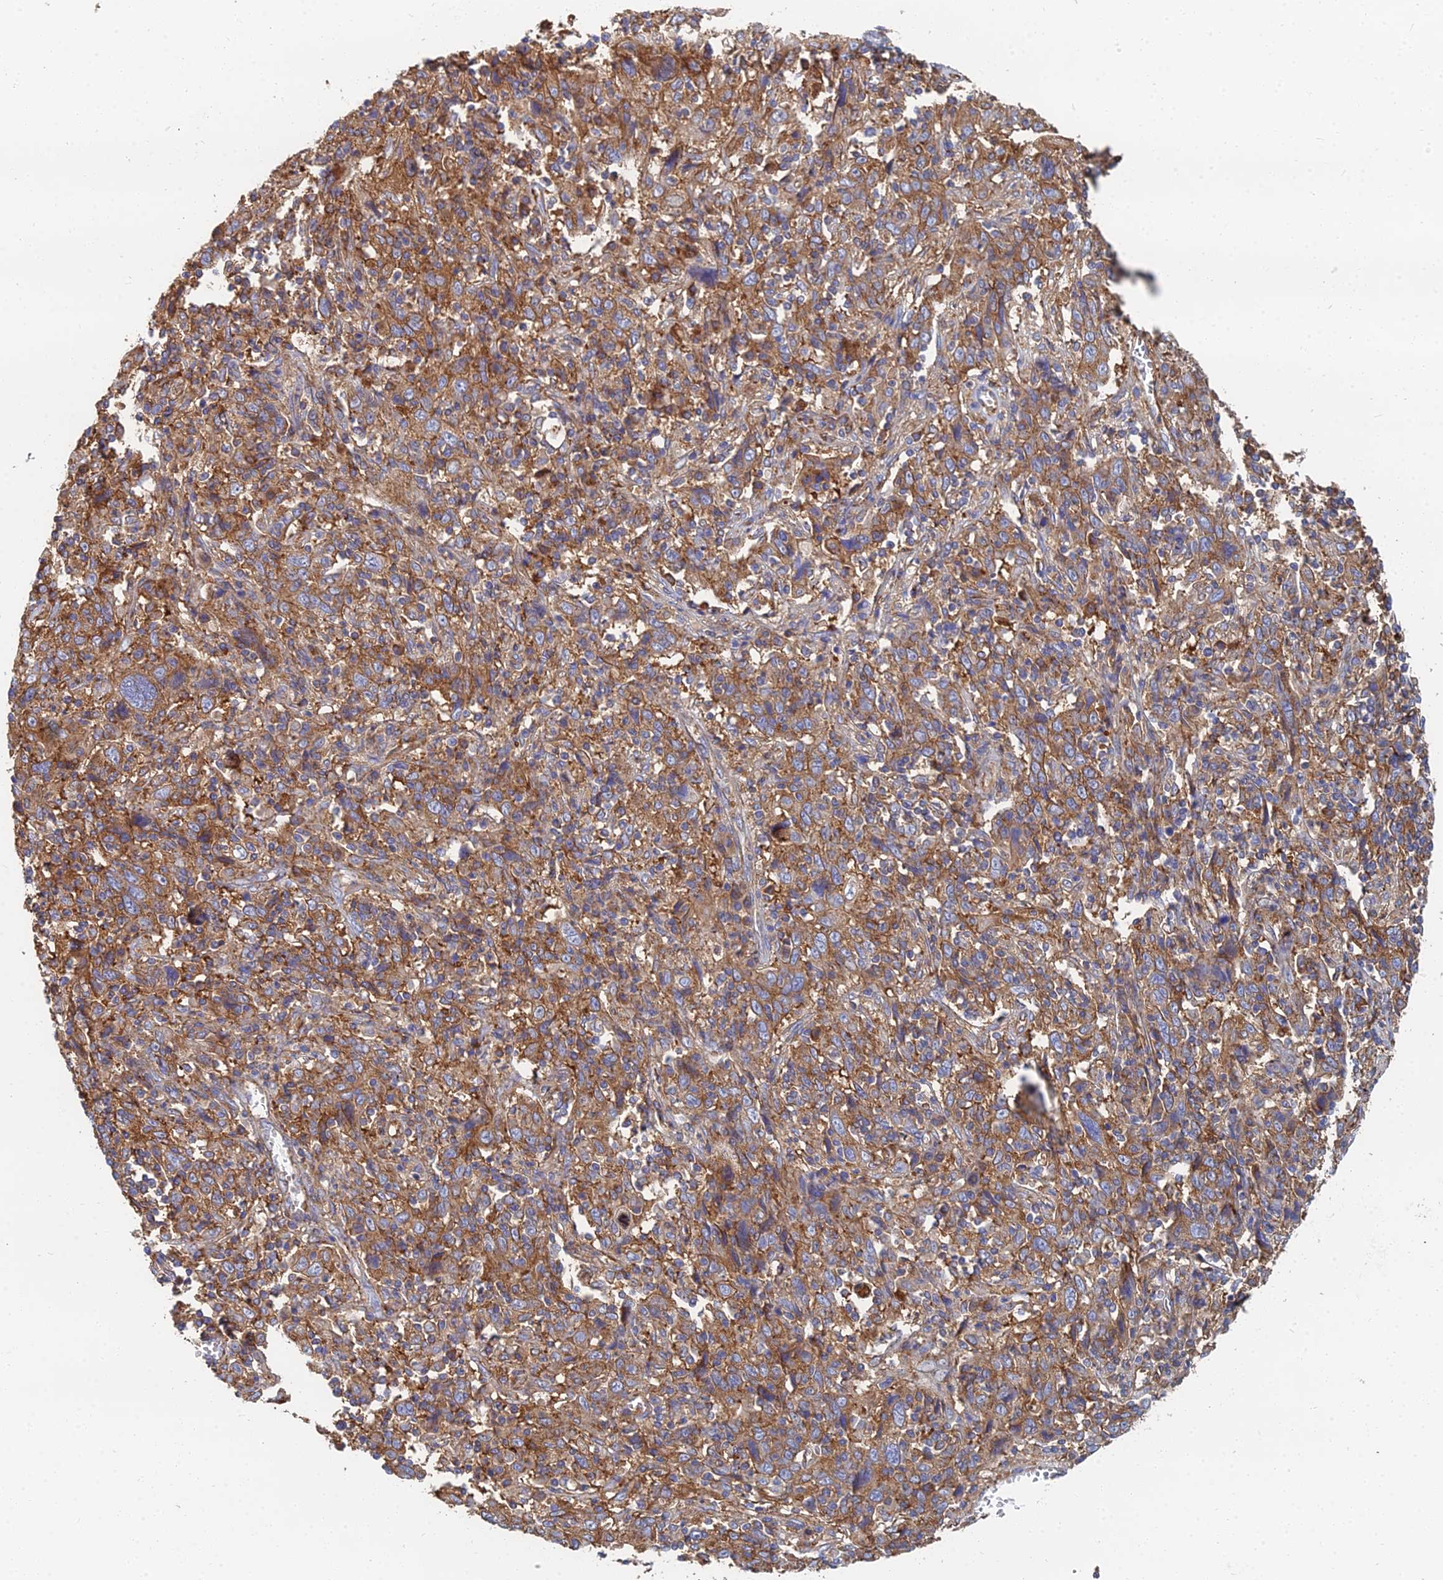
{"staining": {"intensity": "moderate", "quantity": ">75%", "location": "cytoplasmic/membranous"}, "tissue": "cervical cancer", "cell_type": "Tumor cells", "image_type": "cancer", "snomed": [{"axis": "morphology", "description": "Squamous cell carcinoma, NOS"}, {"axis": "topography", "description": "Cervix"}], "caption": "IHC (DAB) staining of human cervical cancer exhibits moderate cytoplasmic/membranous protein positivity in approximately >75% of tumor cells.", "gene": "GPR42", "patient": {"sex": "female", "age": 46}}